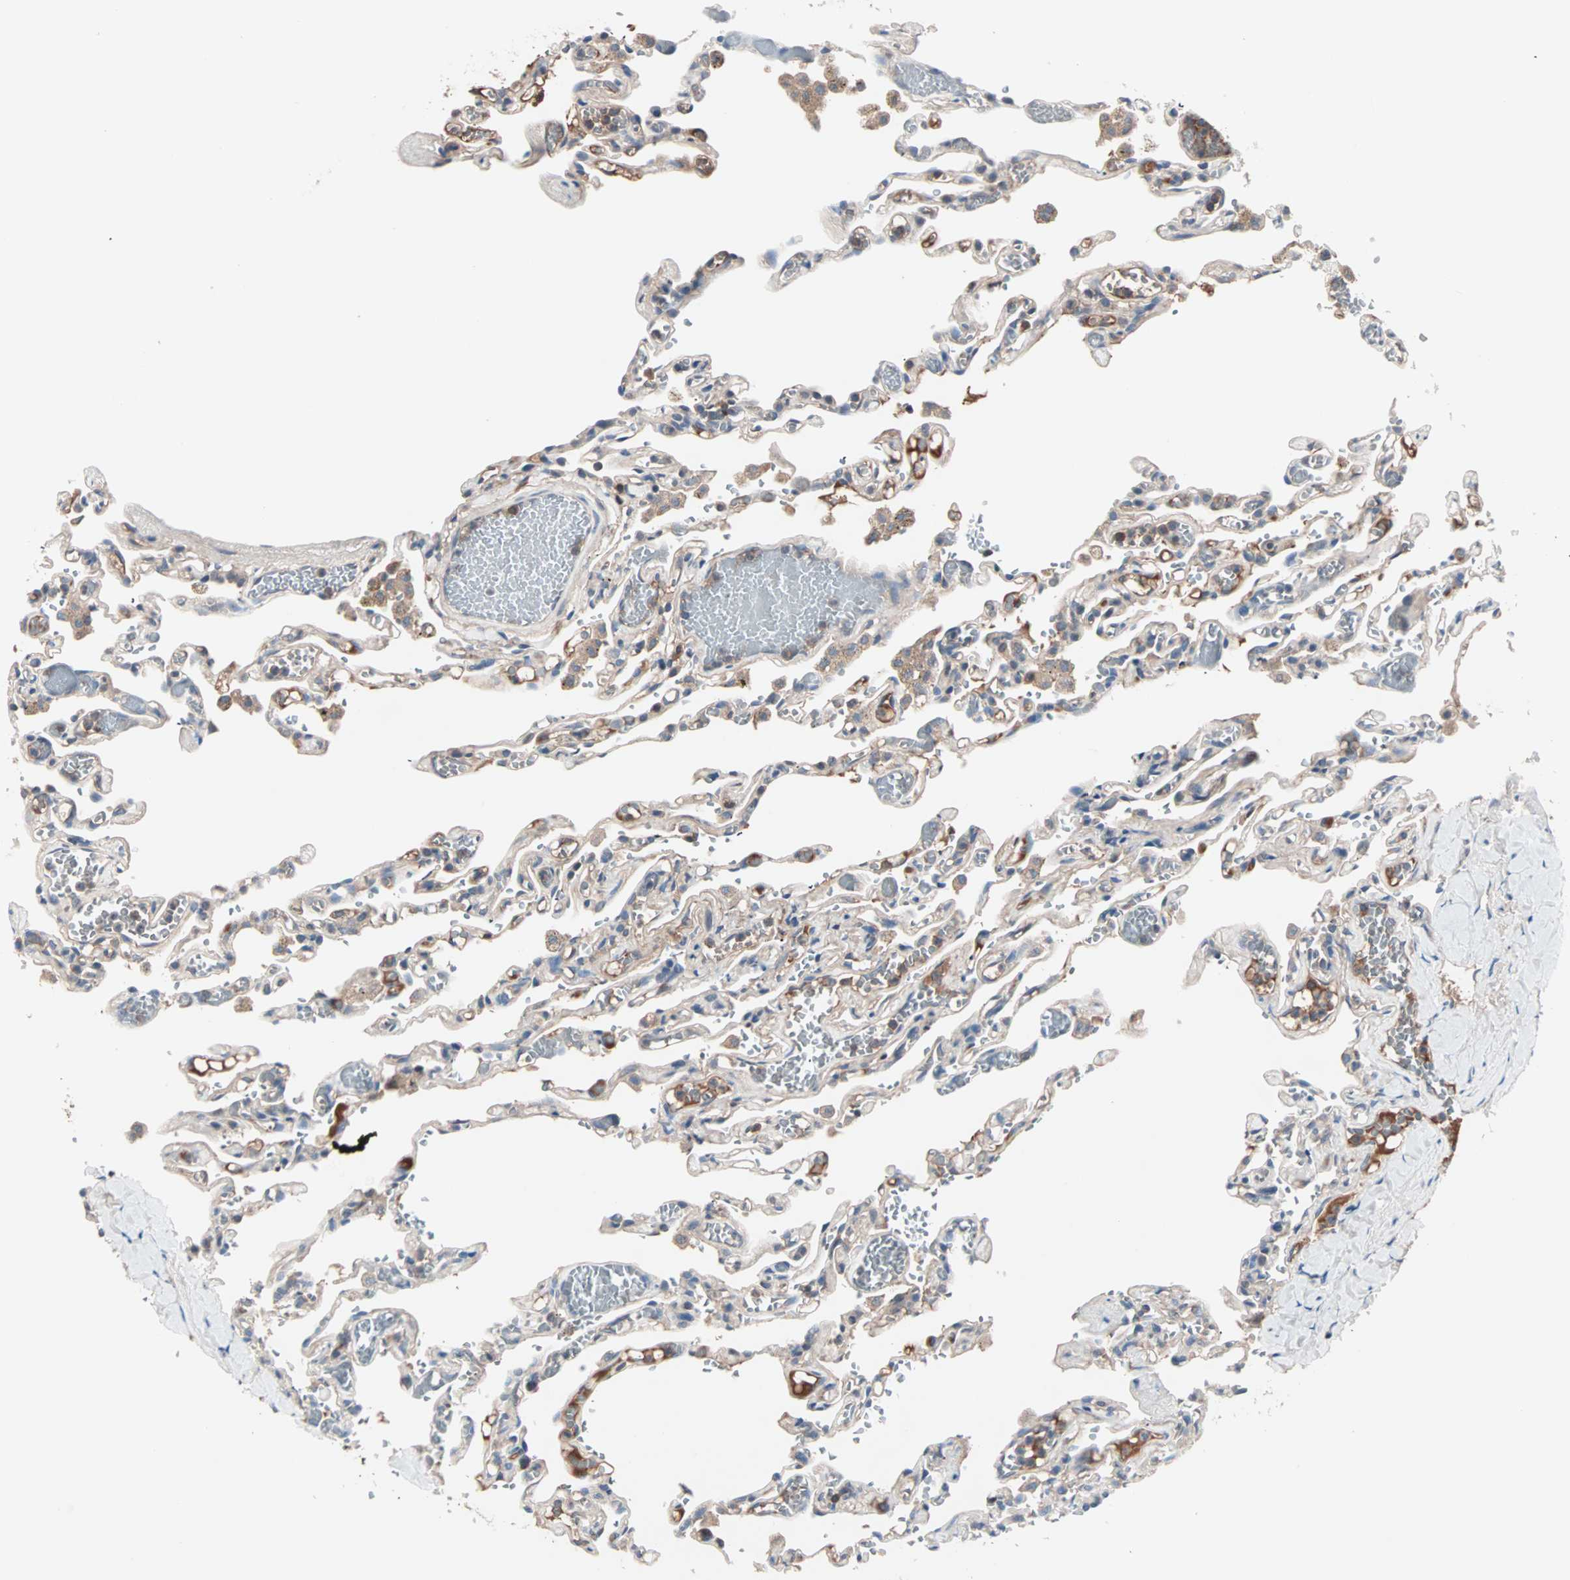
{"staining": {"intensity": "weak", "quantity": "25%-75%", "location": "cytoplasmic/membranous"}, "tissue": "lung", "cell_type": "Alveolar cells", "image_type": "normal", "snomed": [{"axis": "morphology", "description": "Normal tissue, NOS"}, {"axis": "topography", "description": "Lung"}], "caption": "Protein expression analysis of normal lung displays weak cytoplasmic/membranous positivity in approximately 25%-75% of alveolar cells.", "gene": "CAD", "patient": {"sex": "male", "age": 21}}